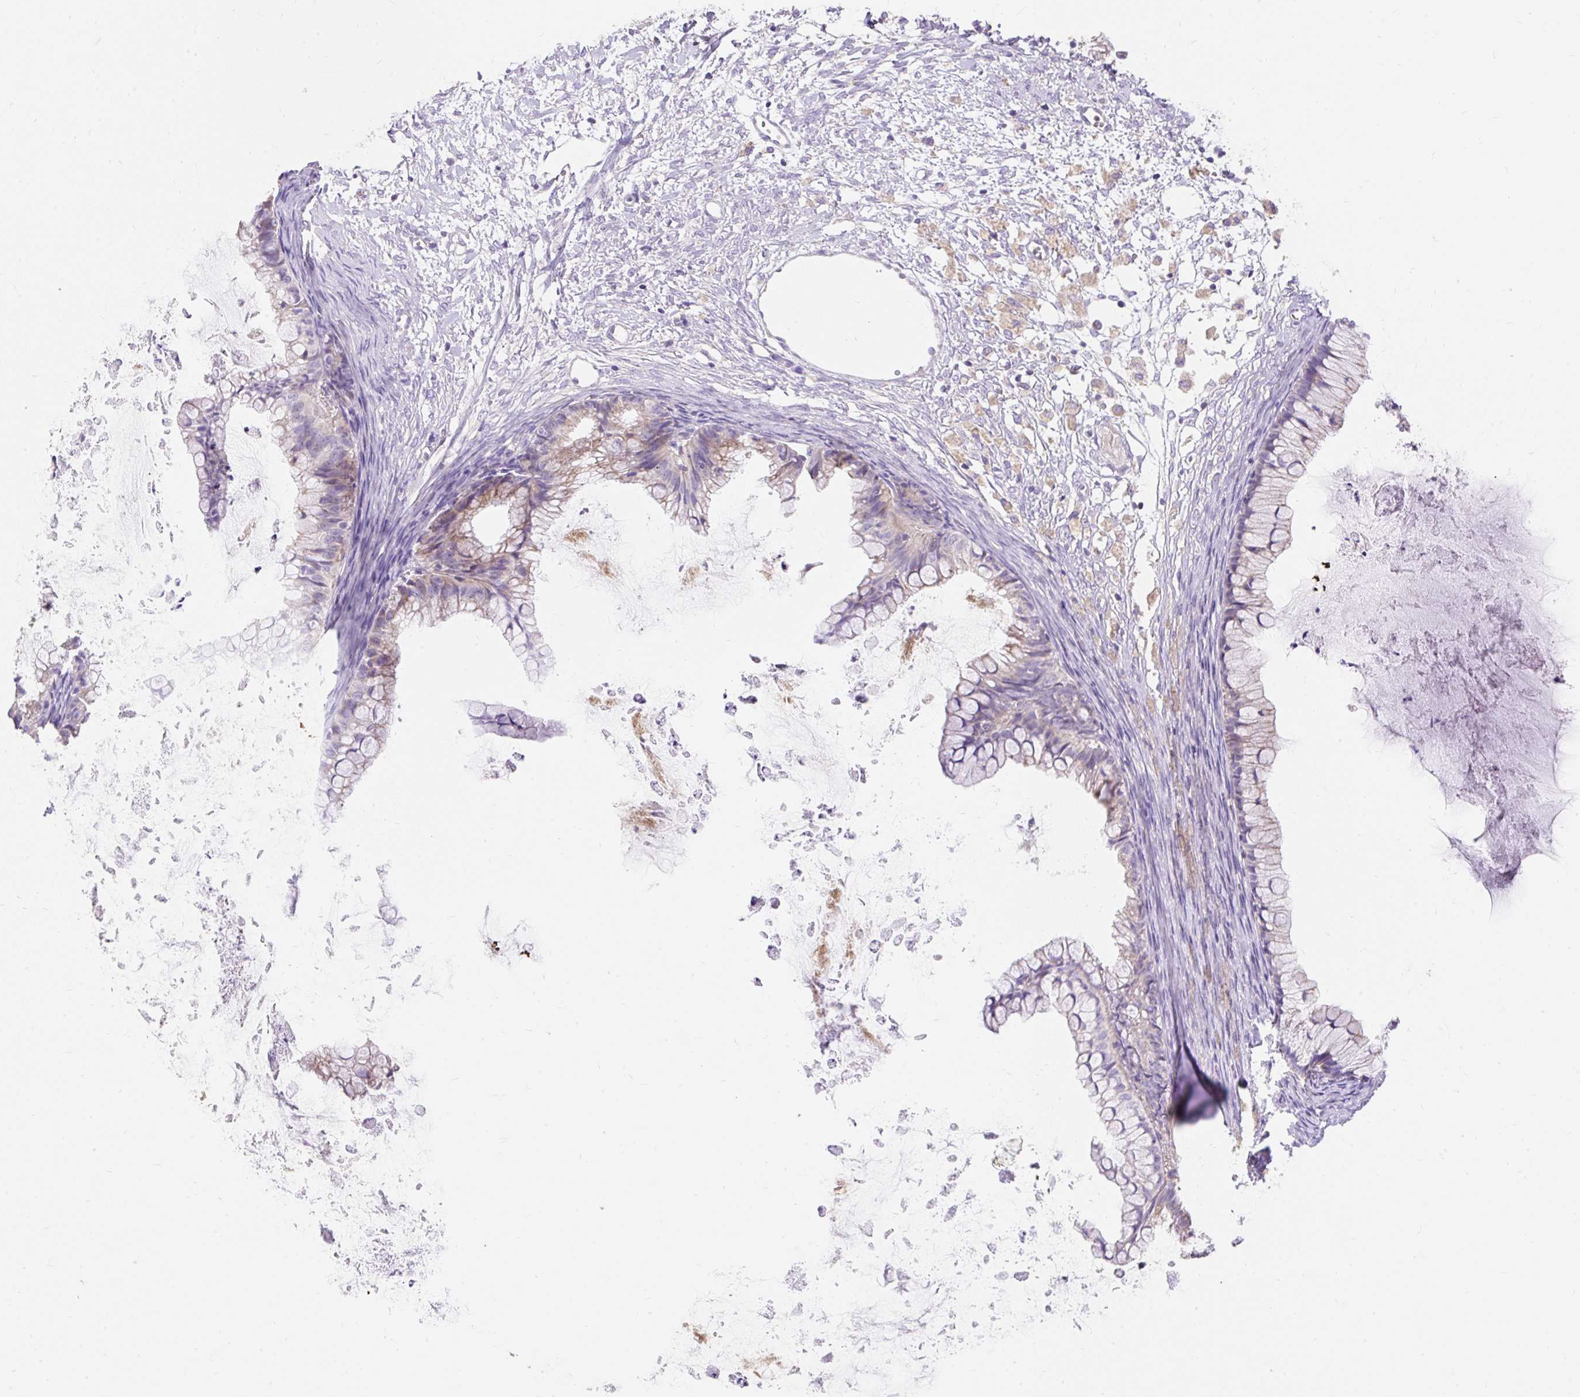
{"staining": {"intensity": "weak", "quantity": "25%-75%", "location": "cytoplasmic/membranous"}, "tissue": "ovarian cancer", "cell_type": "Tumor cells", "image_type": "cancer", "snomed": [{"axis": "morphology", "description": "Cystadenocarcinoma, mucinous, NOS"}, {"axis": "topography", "description": "Ovary"}], "caption": "Brown immunohistochemical staining in human mucinous cystadenocarcinoma (ovarian) exhibits weak cytoplasmic/membranous staining in approximately 25%-75% of tumor cells.", "gene": "PMAIP1", "patient": {"sex": "female", "age": 35}}